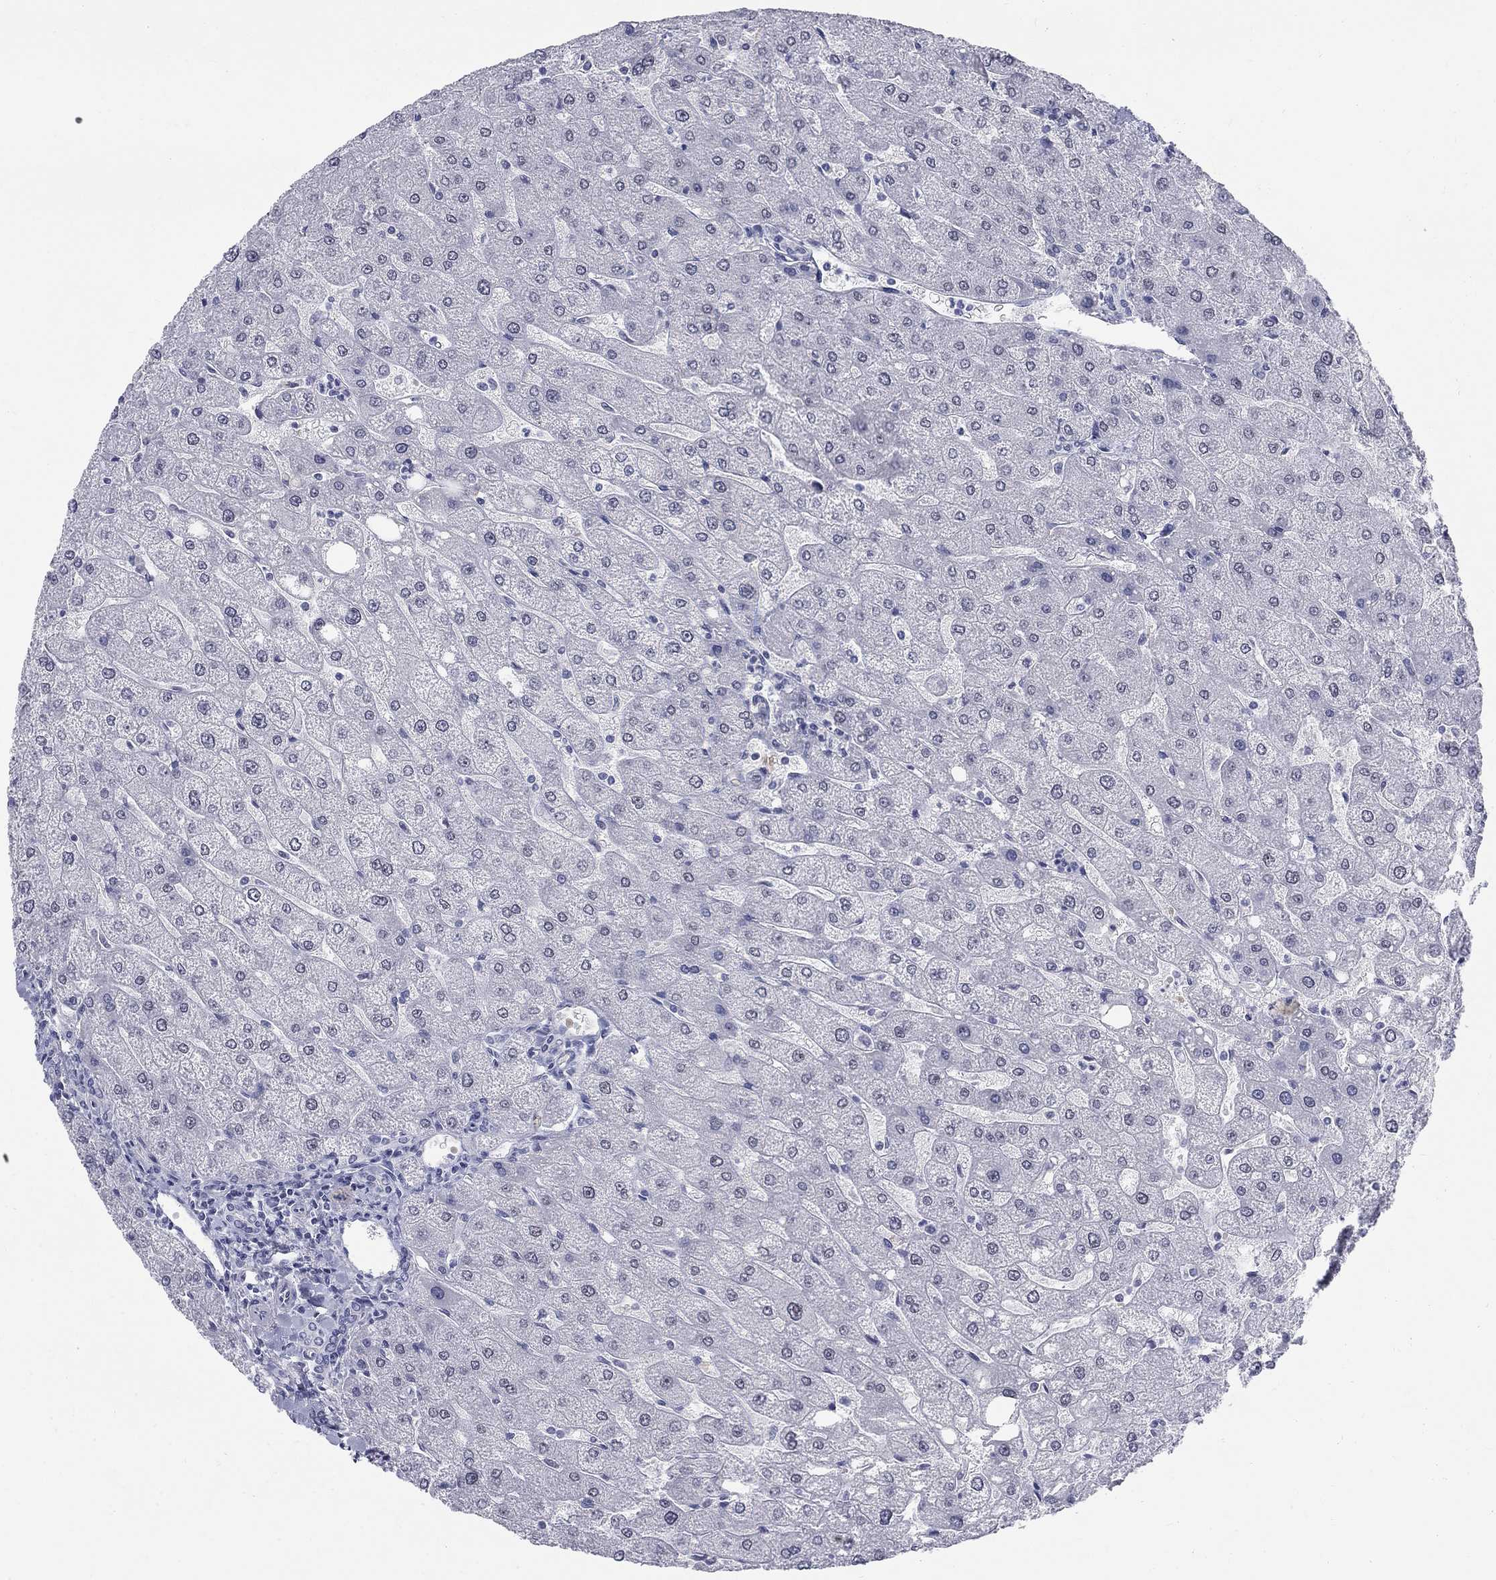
{"staining": {"intensity": "negative", "quantity": "none", "location": "none"}, "tissue": "liver", "cell_type": "Cholangiocytes", "image_type": "normal", "snomed": [{"axis": "morphology", "description": "Normal tissue, NOS"}, {"axis": "topography", "description": "Liver"}], "caption": "Protein analysis of benign liver displays no significant positivity in cholangiocytes. (DAB (3,3'-diaminobenzidine) immunohistochemistry (IHC) with hematoxylin counter stain).", "gene": "DMTN", "patient": {"sex": "male", "age": 67}}